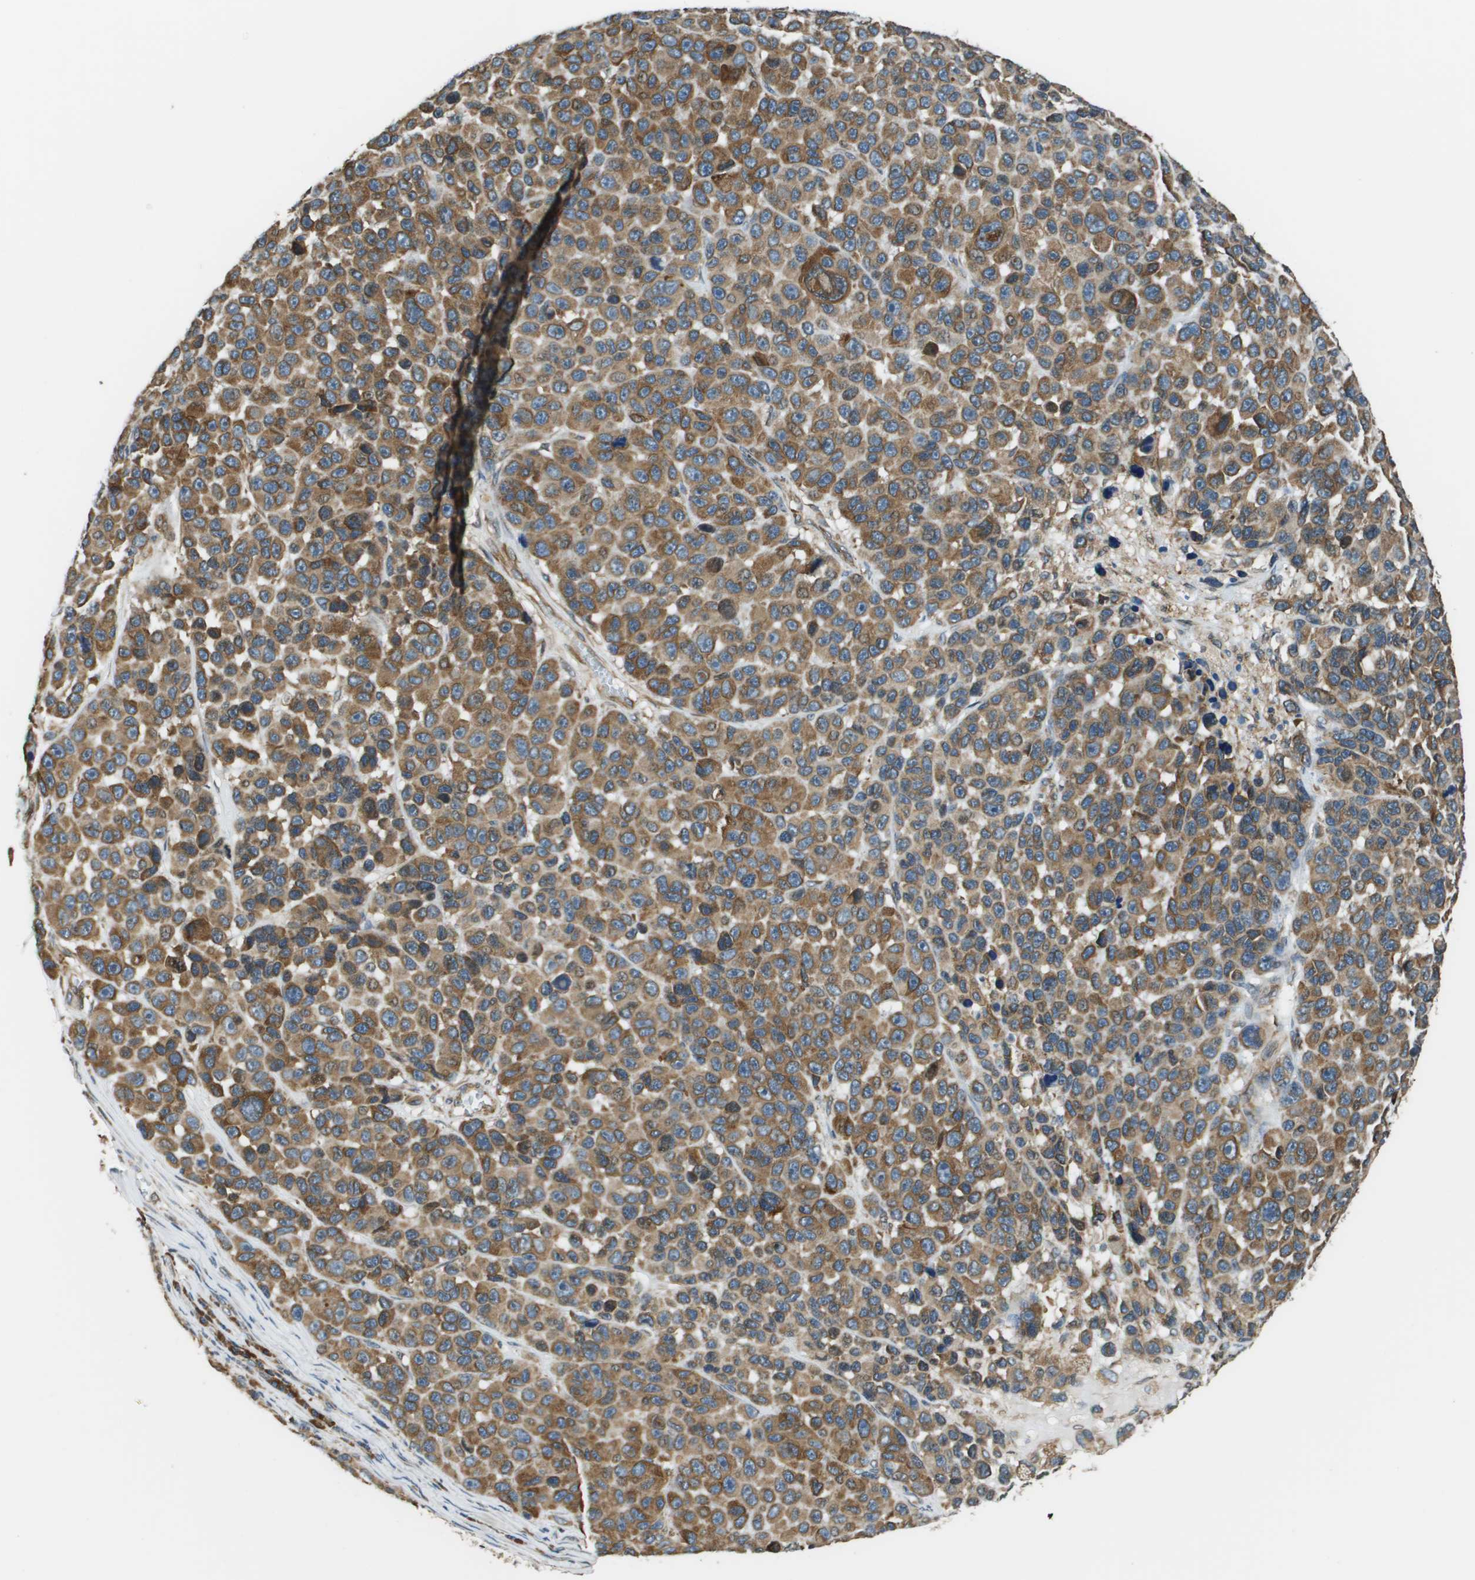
{"staining": {"intensity": "moderate", "quantity": ">75%", "location": "cytoplasmic/membranous"}, "tissue": "melanoma", "cell_type": "Tumor cells", "image_type": "cancer", "snomed": [{"axis": "morphology", "description": "Malignant melanoma, NOS"}, {"axis": "topography", "description": "Skin"}], "caption": "Human melanoma stained with a brown dye reveals moderate cytoplasmic/membranous positive expression in about >75% of tumor cells.", "gene": "SEC62", "patient": {"sex": "male", "age": 53}}